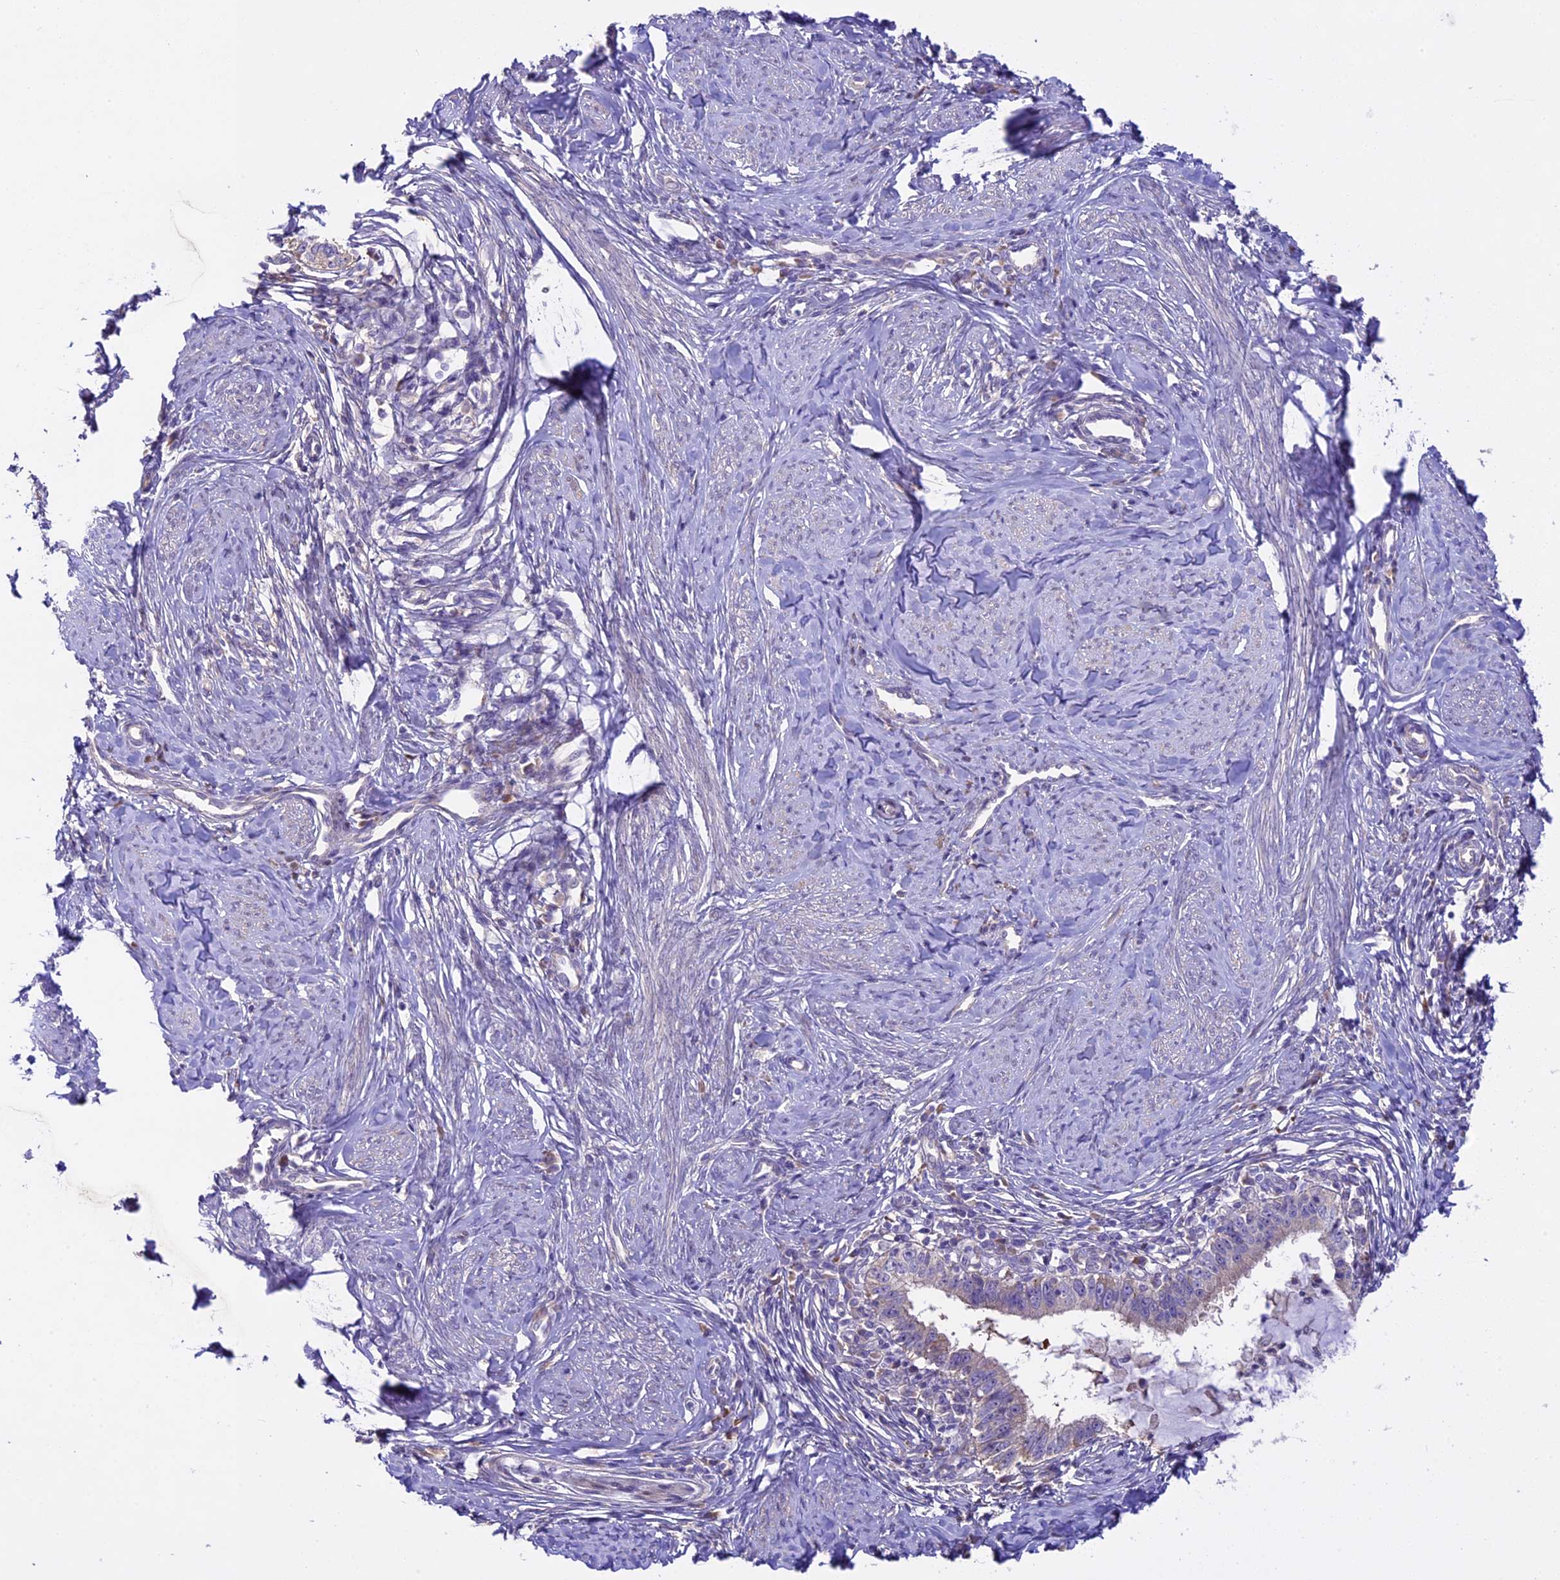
{"staining": {"intensity": "weak", "quantity": "<25%", "location": "cytoplasmic/membranous"}, "tissue": "cervical cancer", "cell_type": "Tumor cells", "image_type": "cancer", "snomed": [{"axis": "morphology", "description": "Adenocarcinoma, NOS"}, {"axis": "topography", "description": "Cervix"}], "caption": "IHC micrograph of cervical cancer (adenocarcinoma) stained for a protein (brown), which reveals no staining in tumor cells. The staining was performed using DAB to visualize the protein expression in brown, while the nuclei were stained in blue with hematoxylin (Magnification: 20x).", "gene": "SPIRE1", "patient": {"sex": "female", "age": 36}}